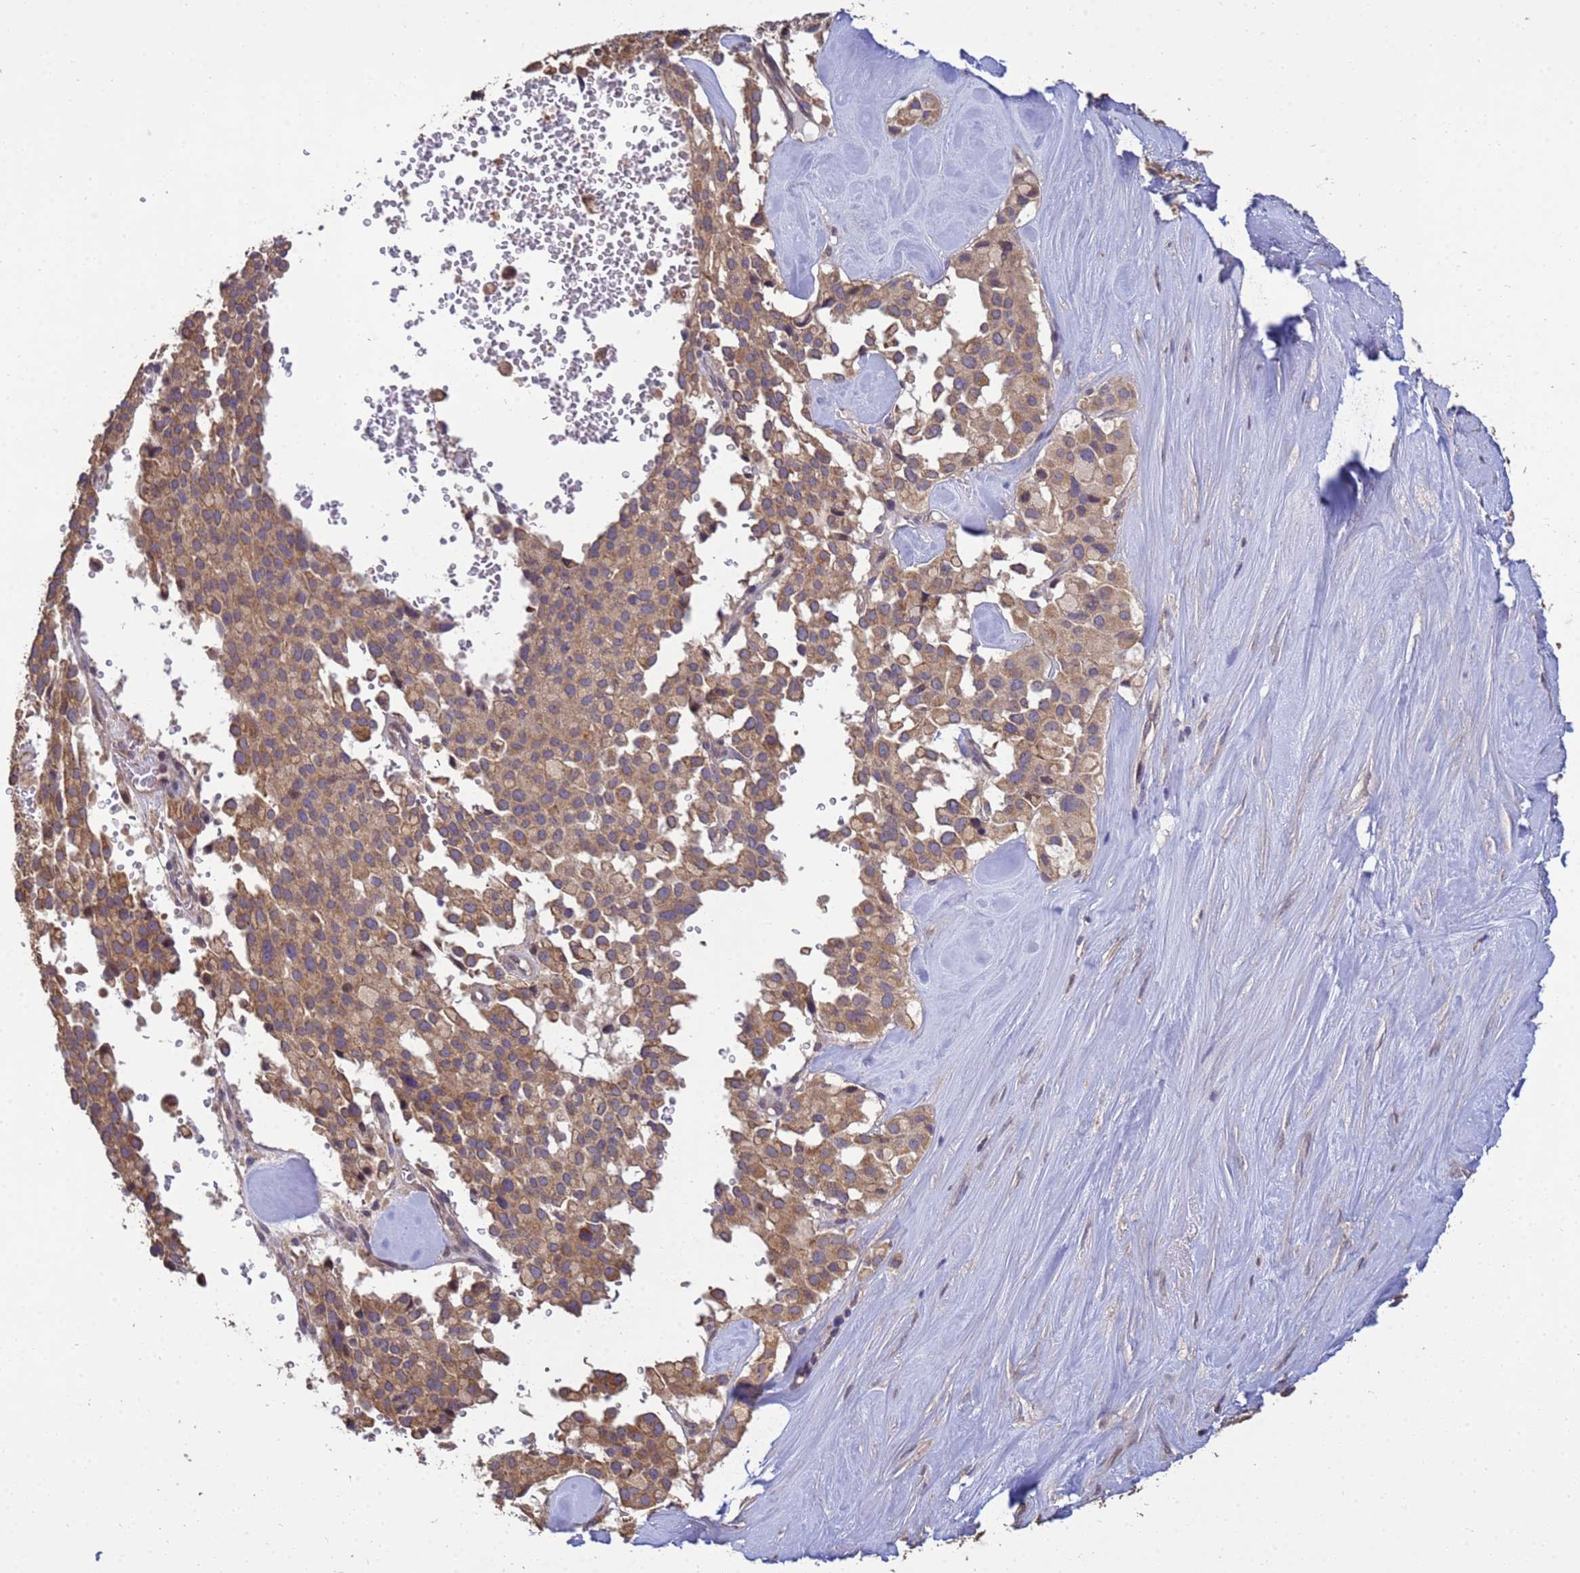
{"staining": {"intensity": "moderate", "quantity": ">75%", "location": "cytoplasmic/membranous"}, "tissue": "pancreatic cancer", "cell_type": "Tumor cells", "image_type": "cancer", "snomed": [{"axis": "morphology", "description": "Adenocarcinoma, NOS"}, {"axis": "topography", "description": "Pancreas"}], "caption": "Pancreatic adenocarcinoma tissue shows moderate cytoplasmic/membranous staining in approximately >75% of tumor cells Ihc stains the protein of interest in brown and the nuclei are stained blue.", "gene": "P2RX7", "patient": {"sex": "male", "age": 65}}